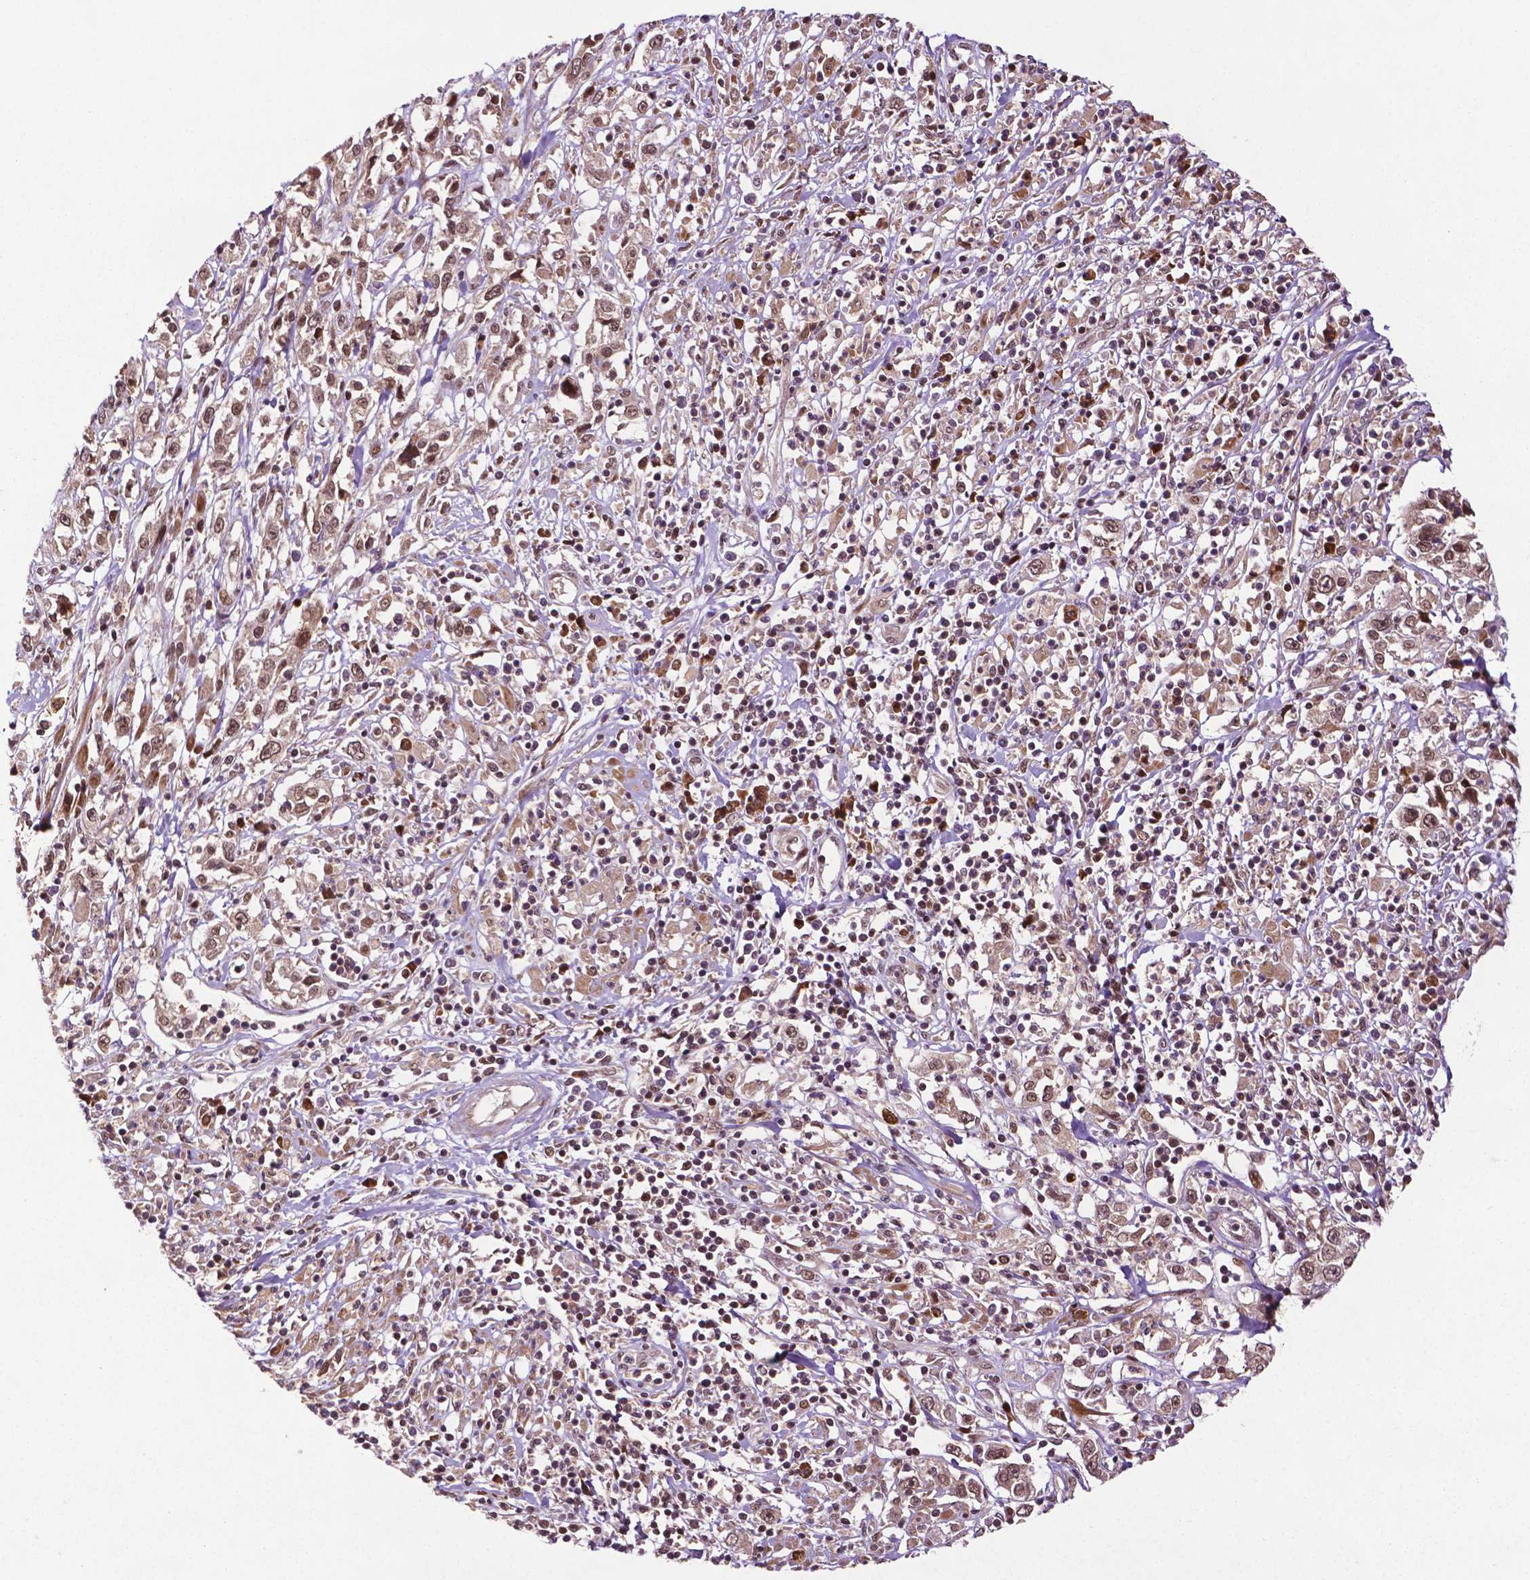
{"staining": {"intensity": "moderate", "quantity": ">75%", "location": "cytoplasmic/membranous,nuclear"}, "tissue": "cervical cancer", "cell_type": "Tumor cells", "image_type": "cancer", "snomed": [{"axis": "morphology", "description": "Adenocarcinoma, NOS"}, {"axis": "topography", "description": "Cervix"}], "caption": "DAB (3,3'-diaminobenzidine) immunohistochemical staining of adenocarcinoma (cervical) reveals moderate cytoplasmic/membranous and nuclear protein staining in approximately >75% of tumor cells.", "gene": "TMX2", "patient": {"sex": "female", "age": 40}}